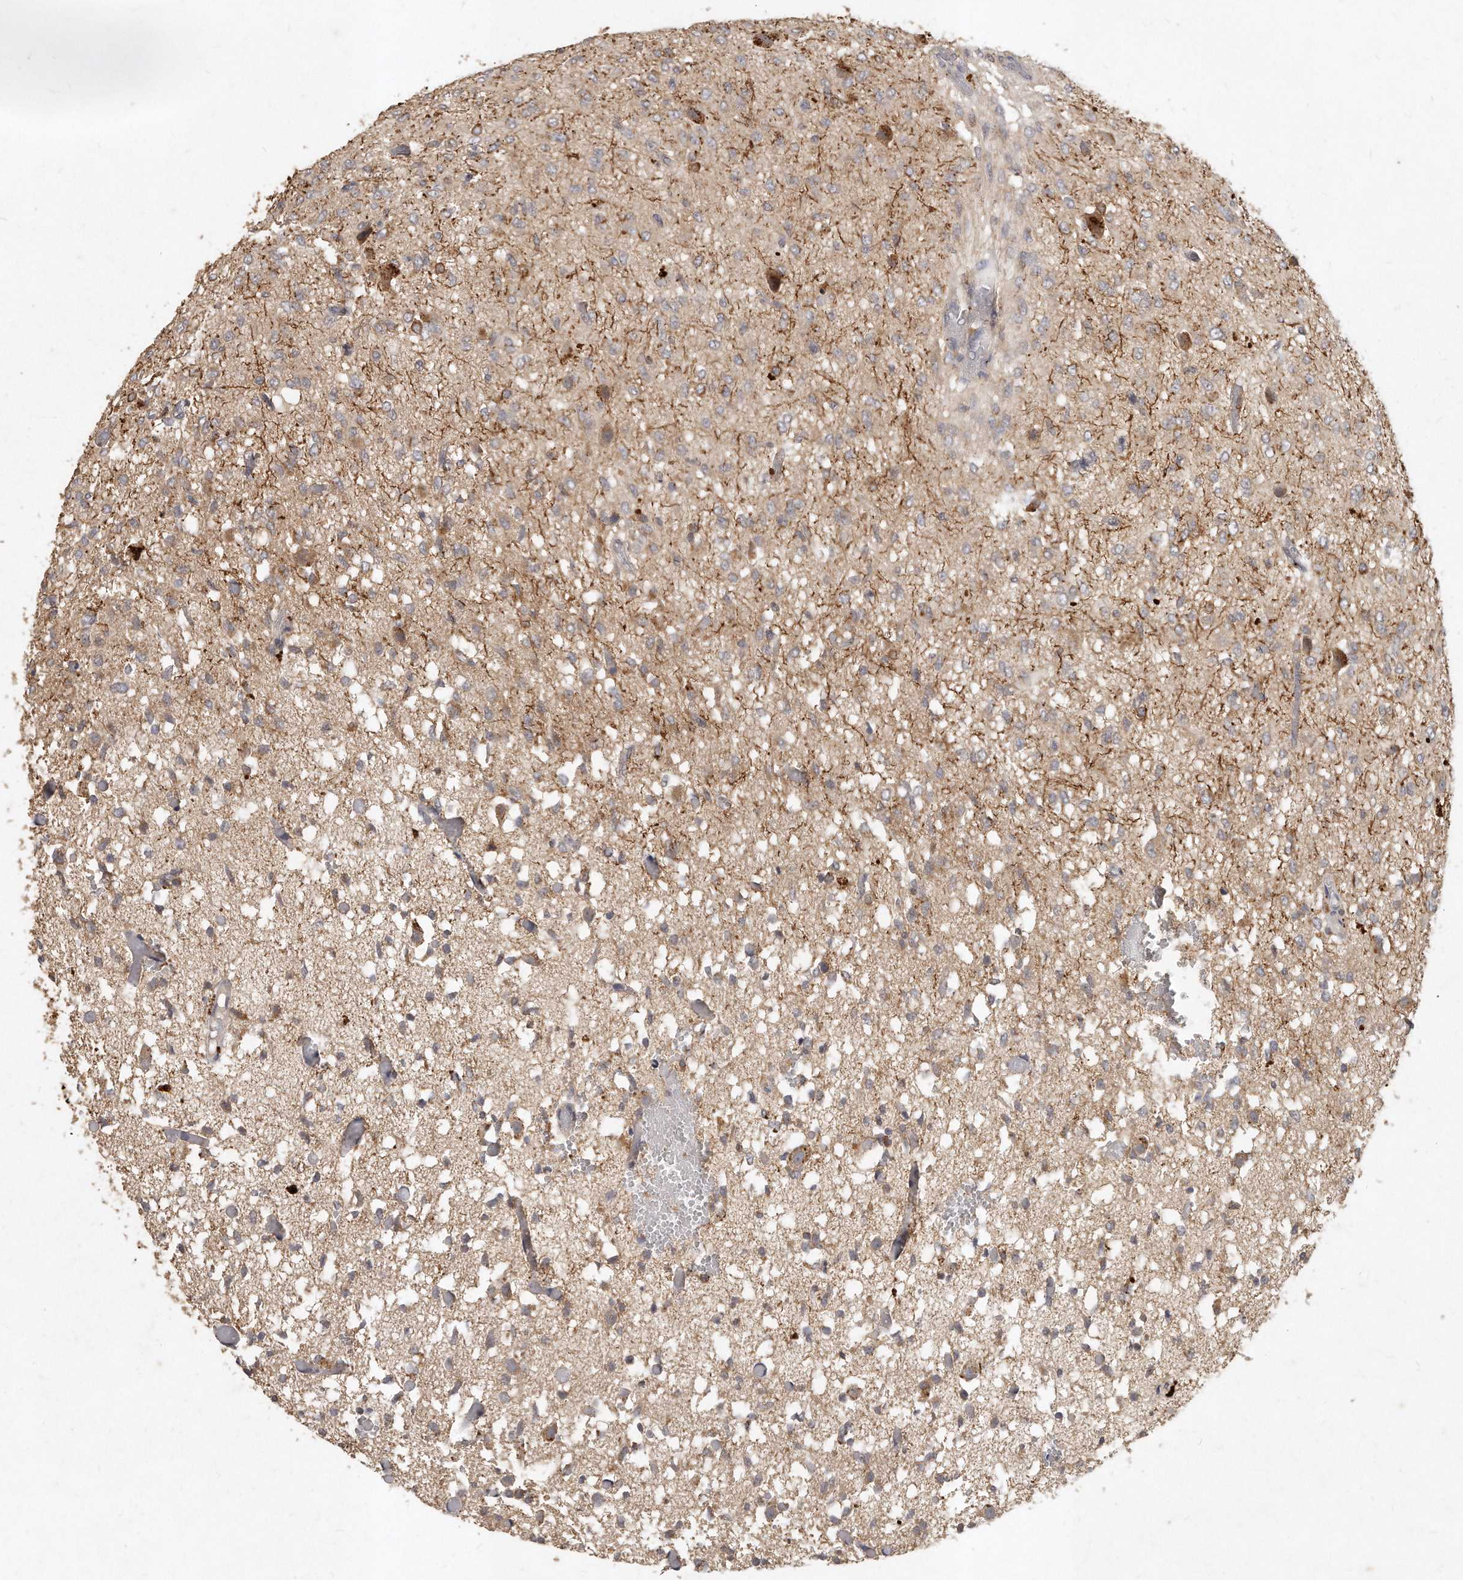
{"staining": {"intensity": "moderate", "quantity": "25%-75%", "location": "cytoplasmic/membranous"}, "tissue": "glioma", "cell_type": "Tumor cells", "image_type": "cancer", "snomed": [{"axis": "morphology", "description": "Glioma, malignant, High grade"}, {"axis": "topography", "description": "Brain"}], "caption": "Protein staining of glioma tissue reveals moderate cytoplasmic/membranous staining in approximately 25%-75% of tumor cells.", "gene": "LGALS8", "patient": {"sex": "female", "age": 59}}